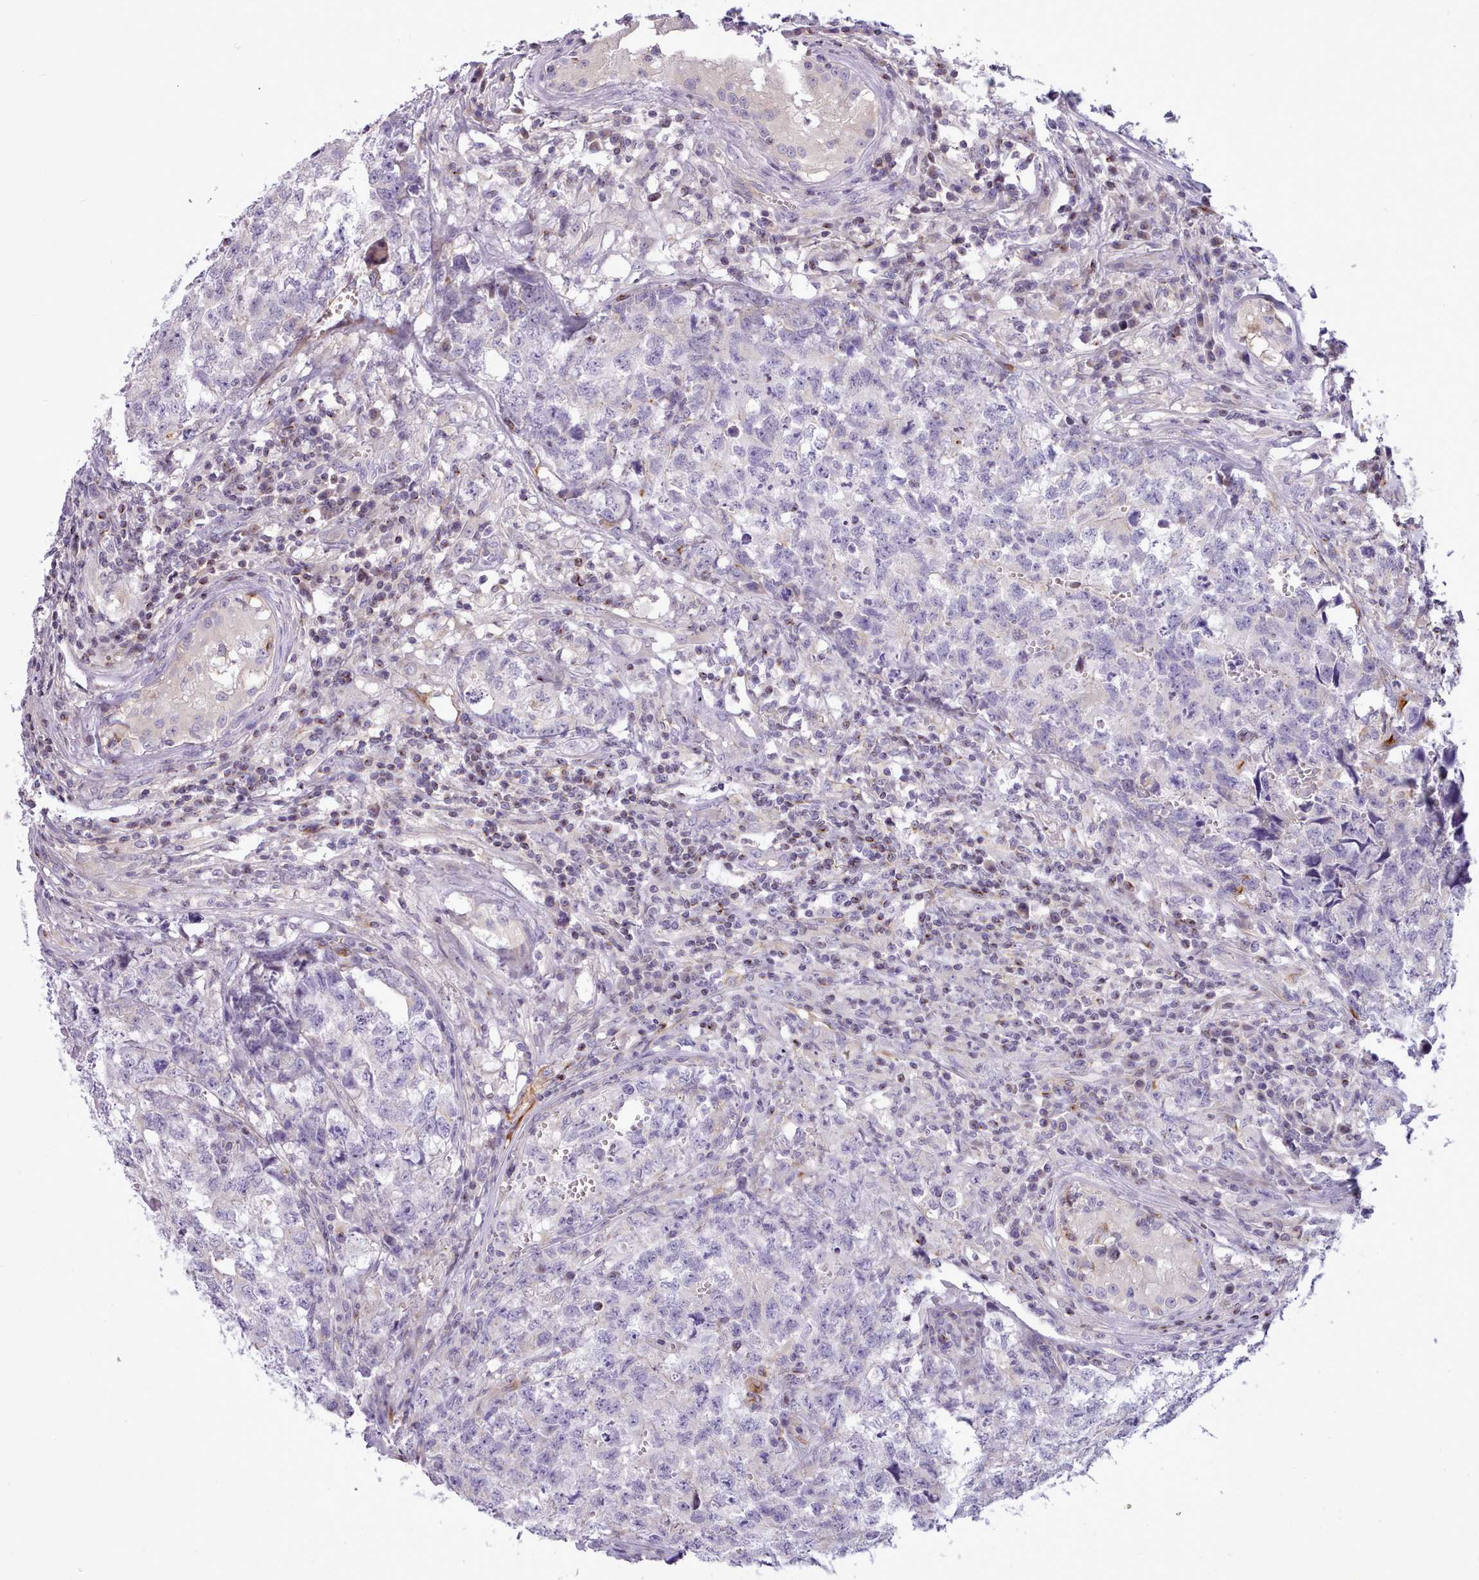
{"staining": {"intensity": "negative", "quantity": "none", "location": "none"}, "tissue": "testis cancer", "cell_type": "Tumor cells", "image_type": "cancer", "snomed": [{"axis": "morphology", "description": "Carcinoma, Embryonal, NOS"}, {"axis": "topography", "description": "Testis"}], "caption": "Embryonal carcinoma (testis) was stained to show a protein in brown. There is no significant staining in tumor cells. Nuclei are stained in blue.", "gene": "CYP2A13", "patient": {"sex": "male", "age": 31}}